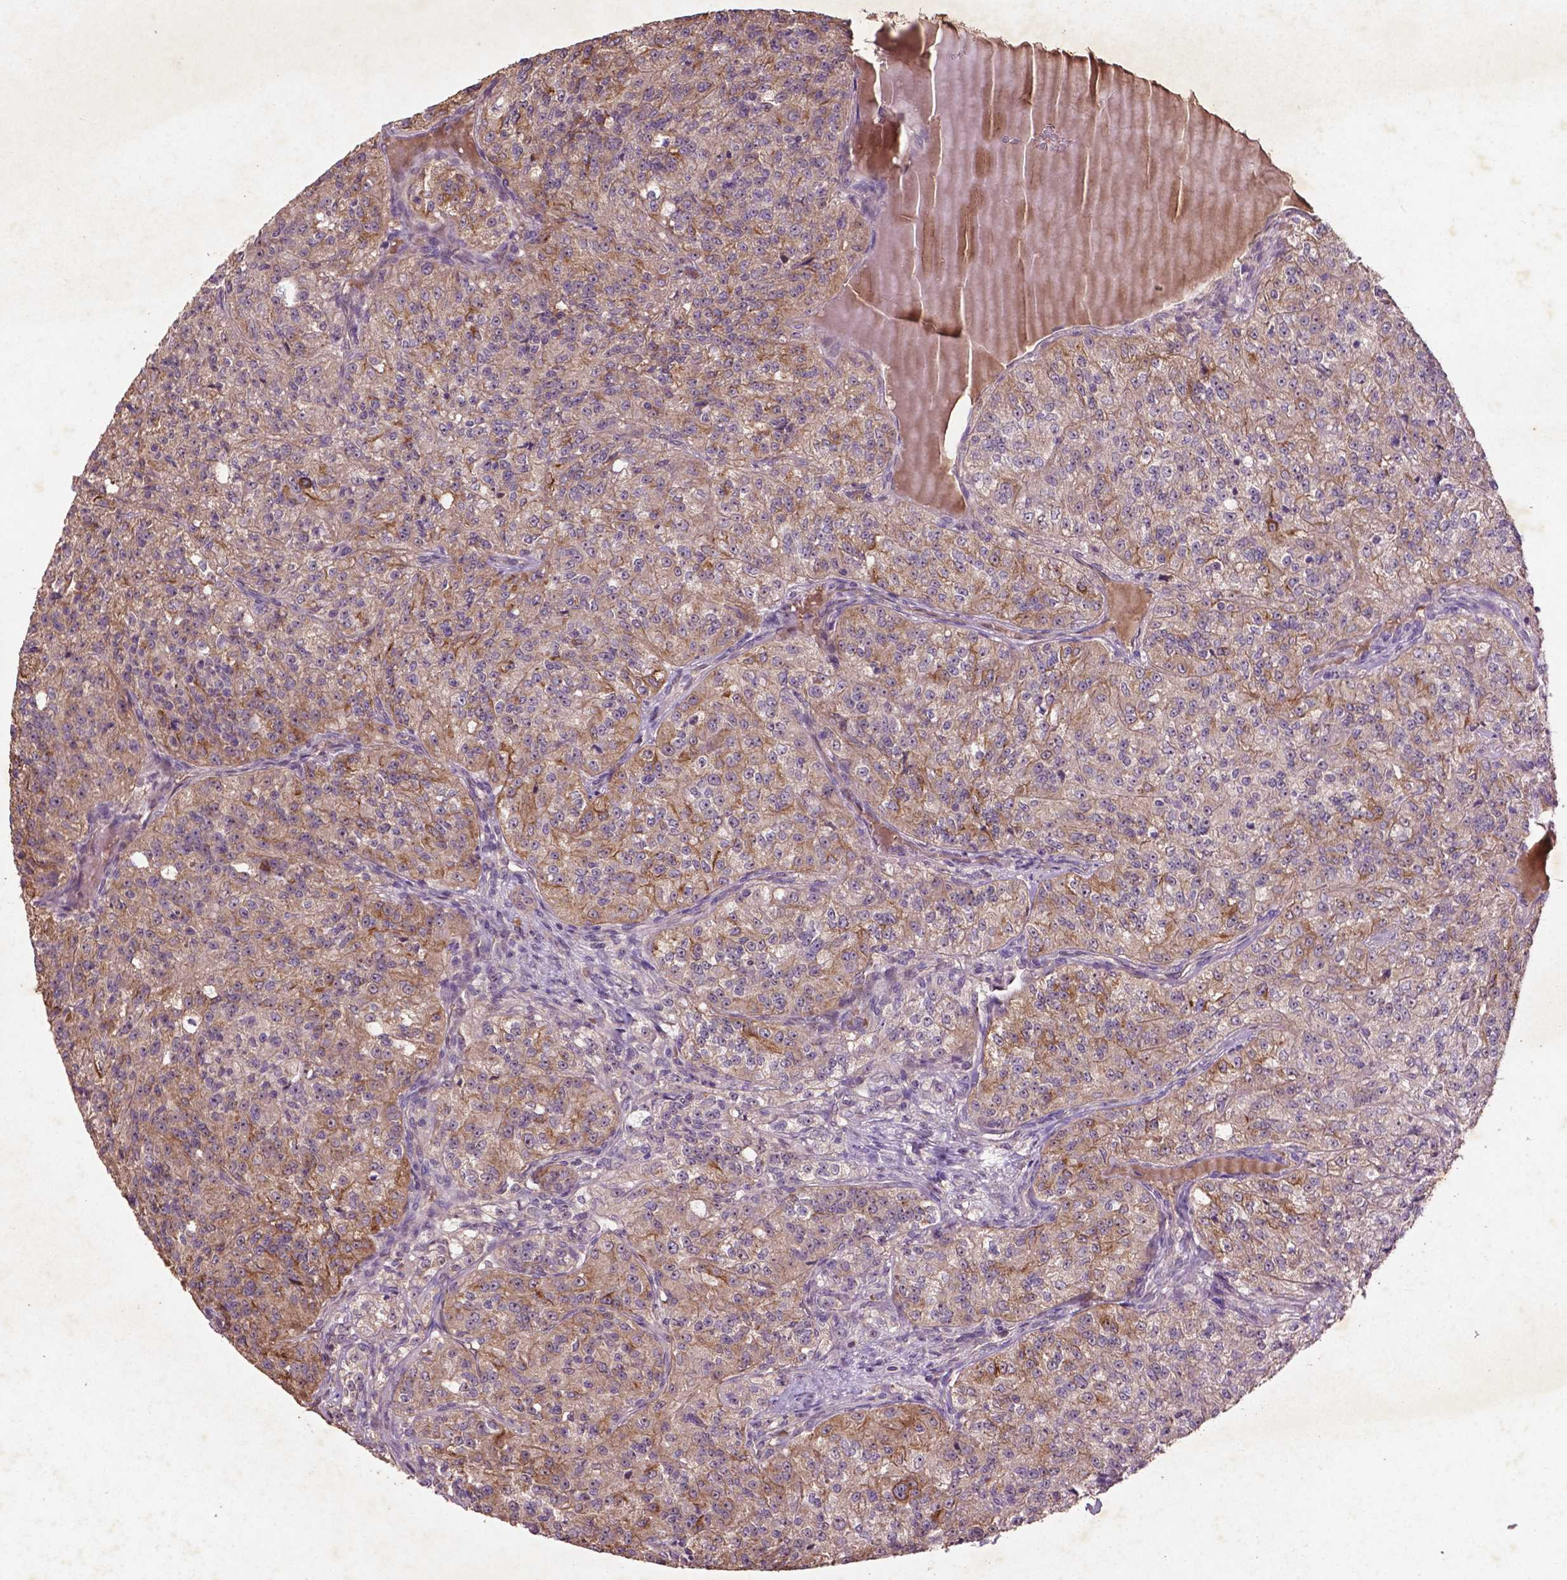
{"staining": {"intensity": "moderate", "quantity": ">75%", "location": "cytoplasmic/membranous"}, "tissue": "renal cancer", "cell_type": "Tumor cells", "image_type": "cancer", "snomed": [{"axis": "morphology", "description": "Adenocarcinoma, NOS"}, {"axis": "topography", "description": "Kidney"}], "caption": "Human renal cancer stained with a brown dye exhibits moderate cytoplasmic/membranous positive positivity in approximately >75% of tumor cells.", "gene": "COQ2", "patient": {"sex": "female", "age": 63}}